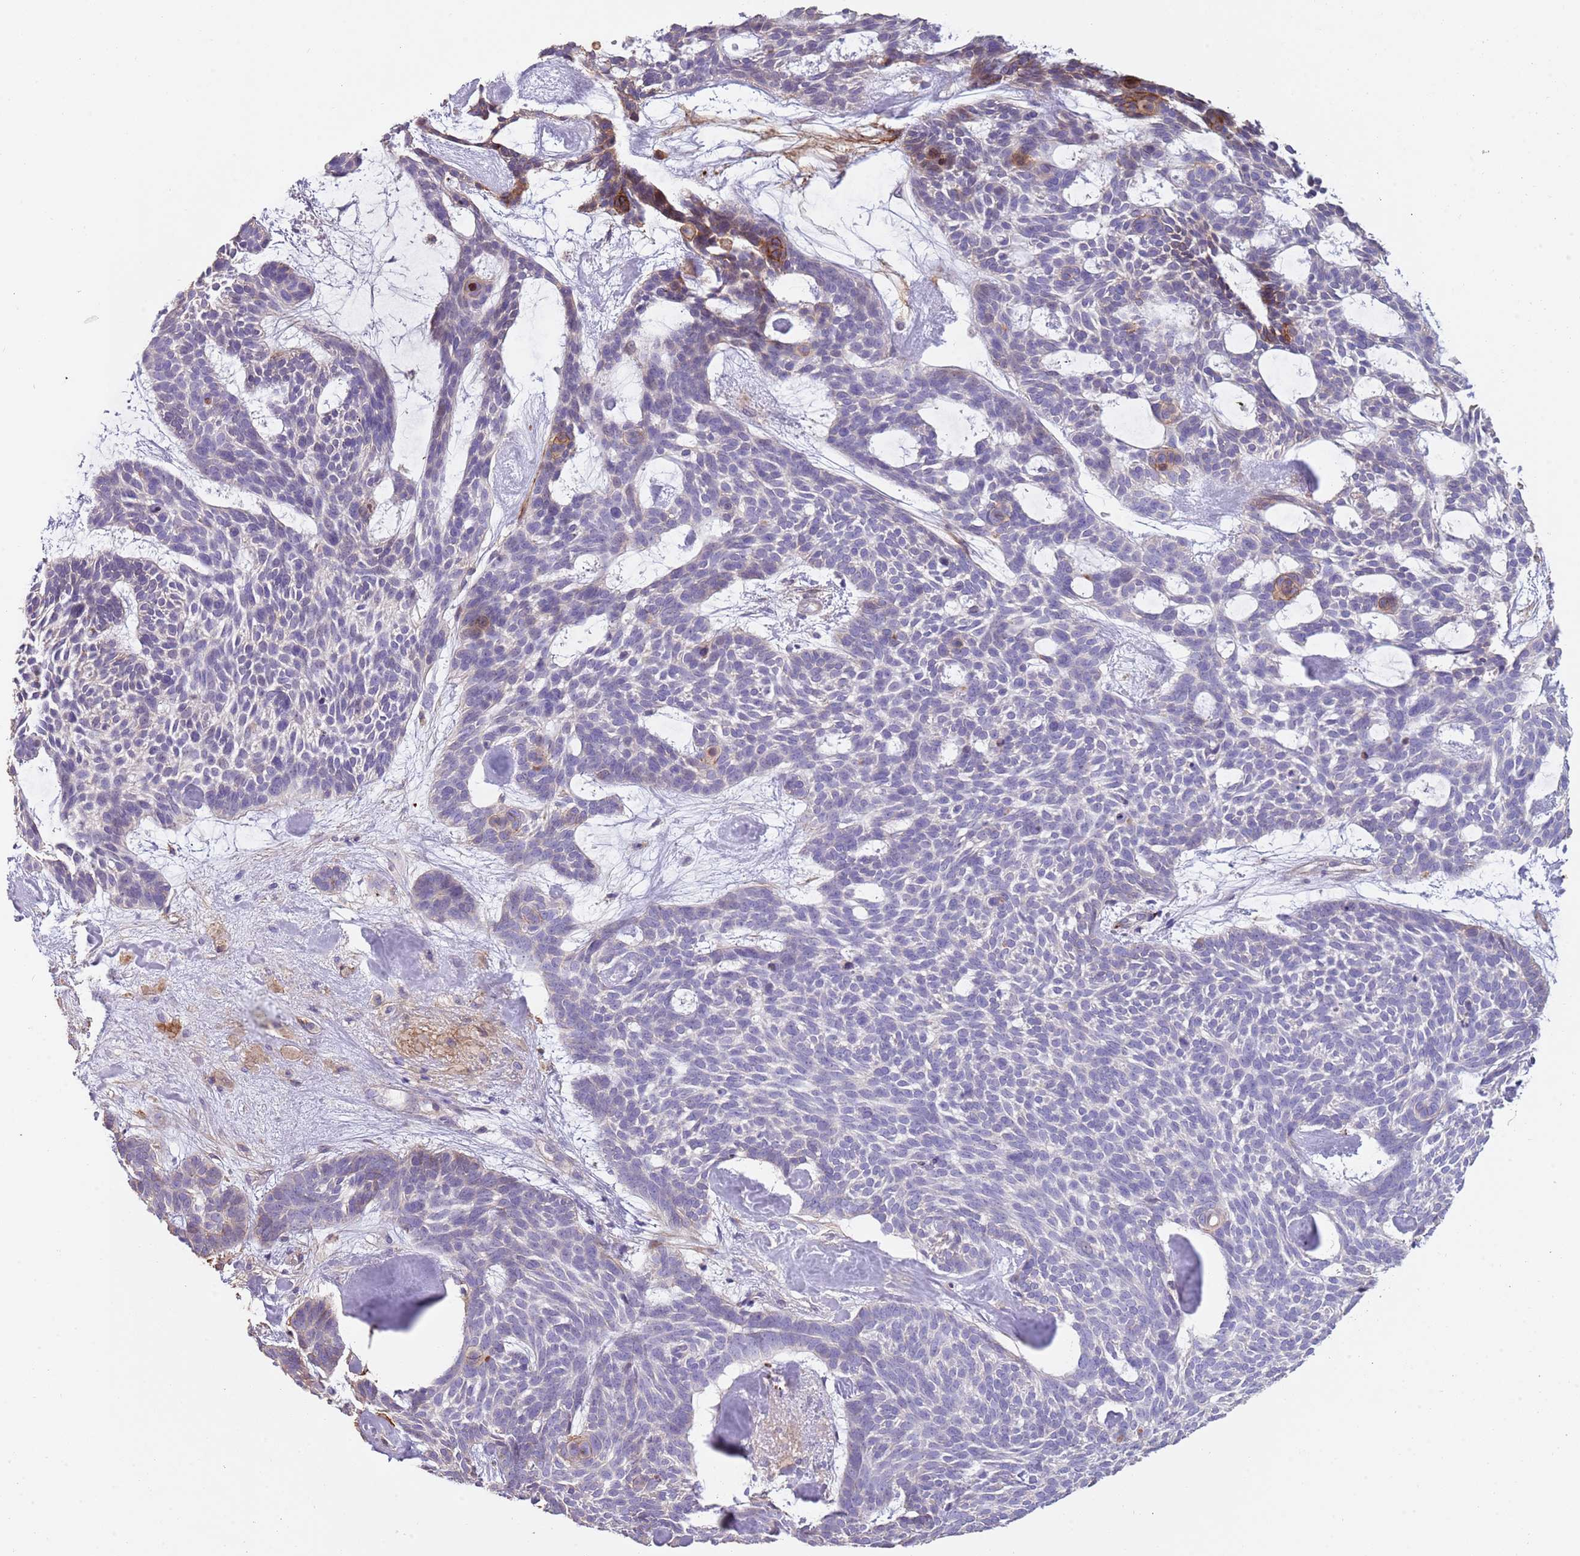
{"staining": {"intensity": "strong", "quantity": "<25%", "location": "cytoplasmic/membranous"}, "tissue": "skin cancer", "cell_type": "Tumor cells", "image_type": "cancer", "snomed": [{"axis": "morphology", "description": "Basal cell carcinoma"}, {"axis": "topography", "description": "Skin"}], "caption": "Human skin cancer stained with a protein marker demonstrates strong staining in tumor cells.", "gene": "NBPF3", "patient": {"sex": "male", "age": 61}}